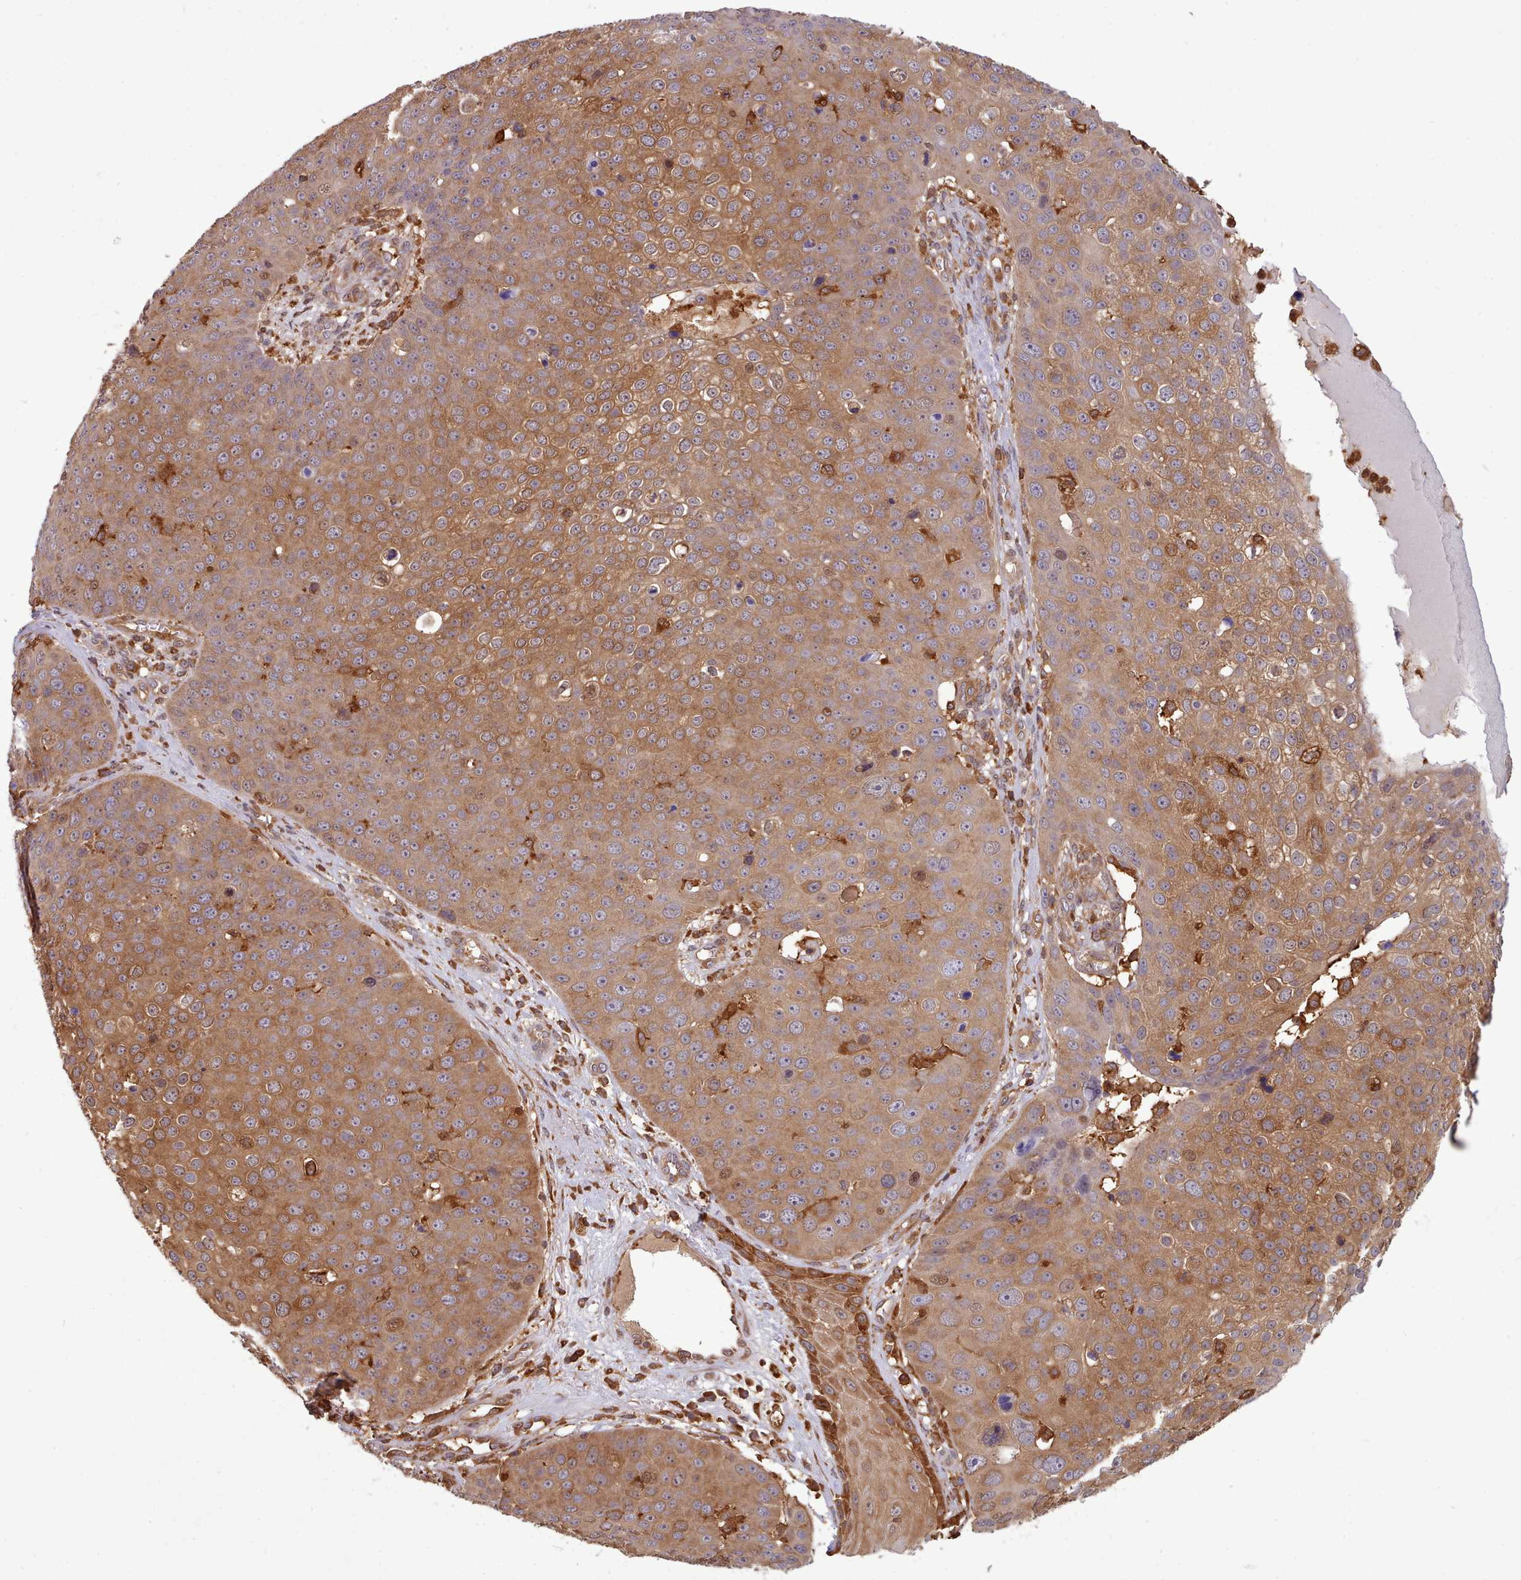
{"staining": {"intensity": "moderate", "quantity": ">75%", "location": "cytoplasmic/membranous"}, "tissue": "skin cancer", "cell_type": "Tumor cells", "image_type": "cancer", "snomed": [{"axis": "morphology", "description": "Squamous cell carcinoma, NOS"}, {"axis": "topography", "description": "Skin"}], "caption": "Protein staining of skin cancer (squamous cell carcinoma) tissue shows moderate cytoplasmic/membranous staining in about >75% of tumor cells. Nuclei are stained in blue.", "gene": "SLC4A9", "patient": {"sex": "male", "age": 71}}